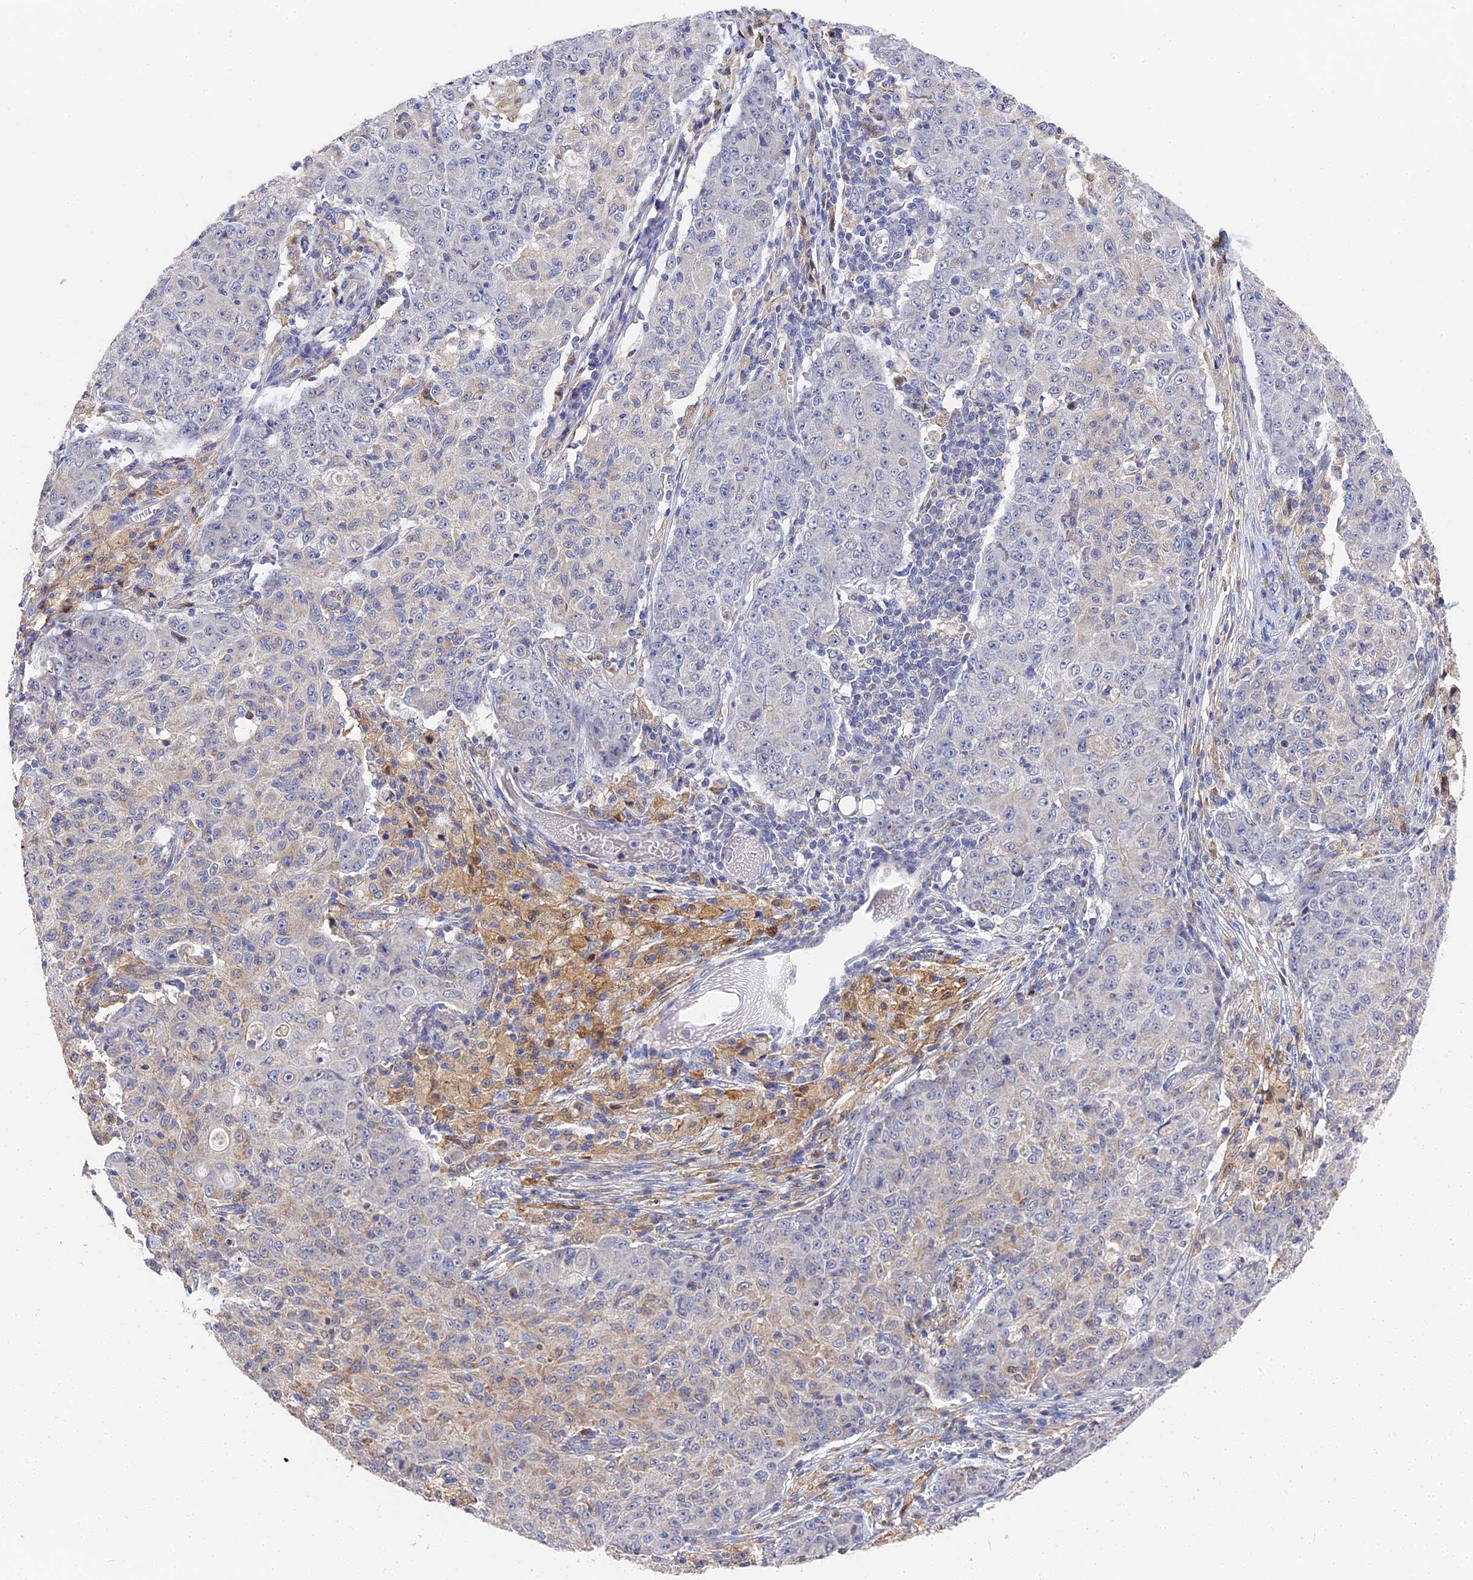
{"staining": {"intensity": "negative", "quantity": "none", "location": "none"}, "tissue": "ovarian cancer", "cell_type": "Tumor cells", "image_type": "cancer", "snomed": [{"axis": "morphology", "description": "Carcinoma, endometroid"}, {"axis": "topography", "description": "Ovary"}], "caption": "Histopathology image shows no protein expression in tumor cells of ovarian endometroid carcinoma tissue. (DAB IHC visualized using brightfield microscopy, high magnification).", "gene": "CCDC113", "patient": {"sex": "female", "age": 42}}